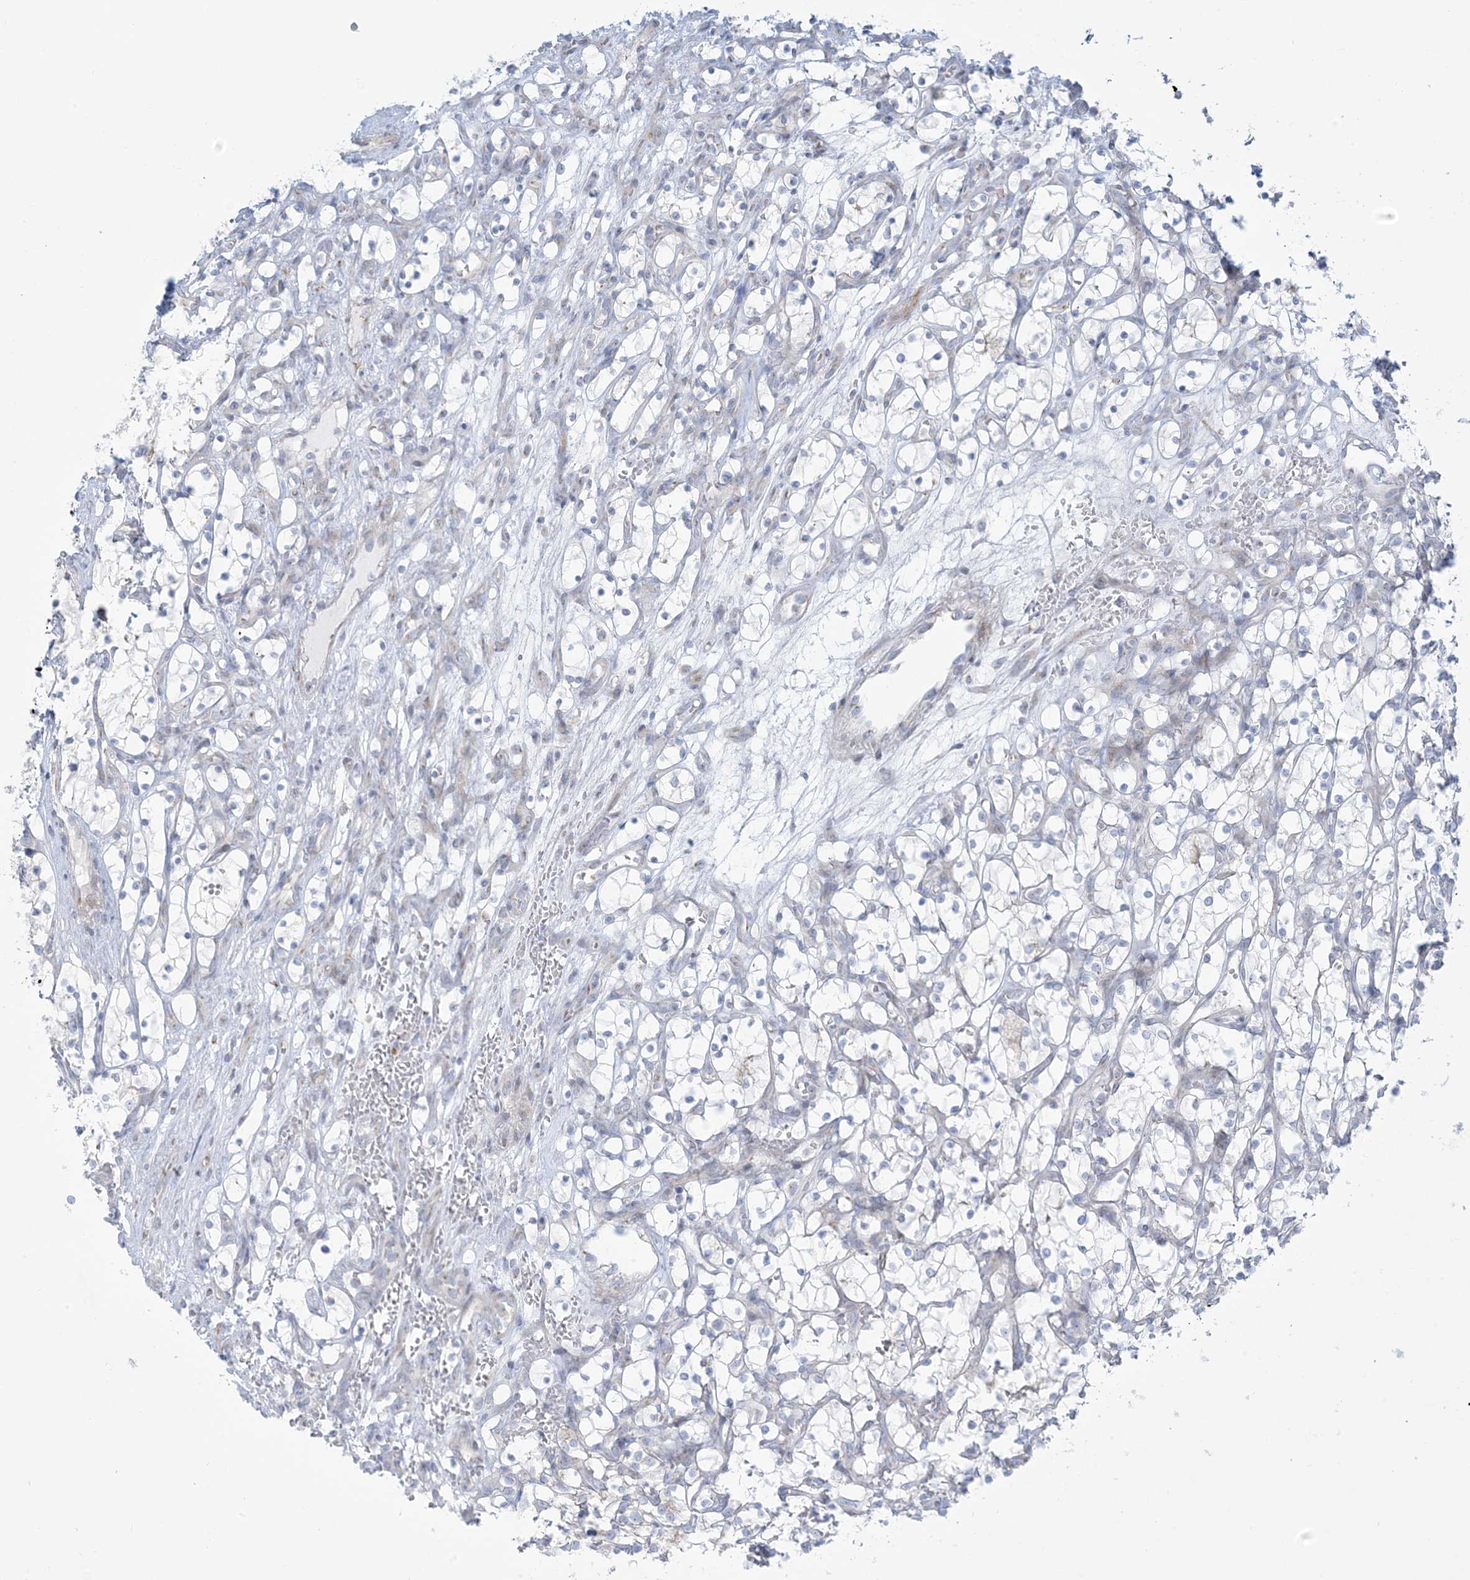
{"staining": {"intensity": "negative", "quantity": "none", "location": "none"}, "tissue": "renal cancer", "cell_type": "Tumor cells", "image_type": "cancer", "snomed": [{"axis": "morphology", "description": "Adenocarcinoma, NOS"}, {"axis": "topography", "description": "Kidney"}], "caption": "Immunohistochemistry (IHC) micrograph of neoplastic tissue: human adenocarcinoma (renal) stained with DAB (3,3'-diaminobenzidine) reveals no significant protein expression in tumor cells.", "gene": "AFTPH", "patient": {"sex": "female", "age": 69}}